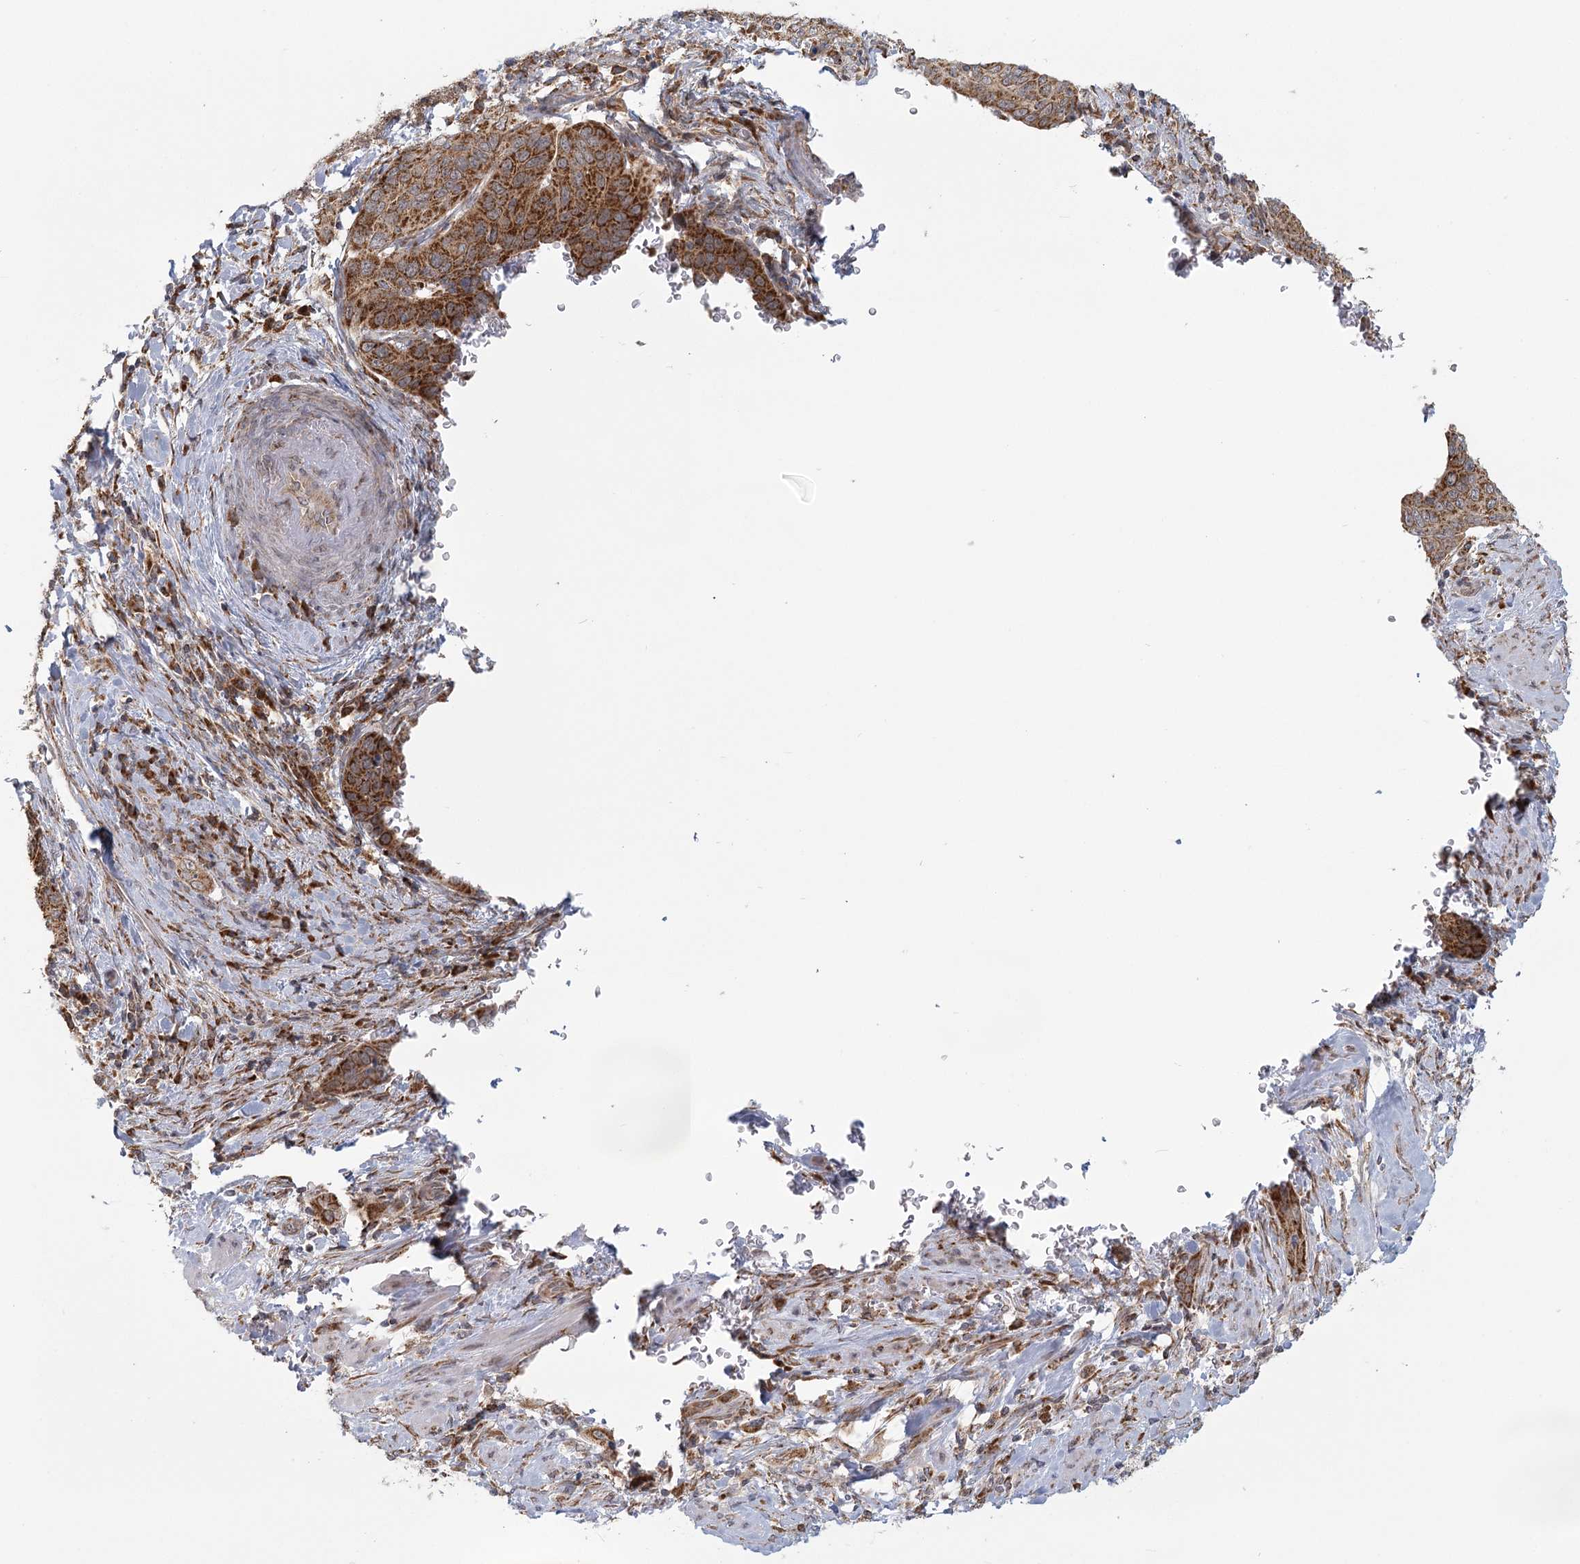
{"staining": {"intensity": "strong", "quantity": ">75%", "location": "cytoplasmic/membranous"}, "tissue": "cervical cancer", "cell_type": "Tumor cells", "image_type": "cancer", "snomed": [{"axis": "morphology", "description": "Squamous cell carcinoma, NOS"}, {"axis": "topography", "description": "Cervix"}], "caption": "Protein staining of squamous cell carcinoma (cervical) tissue displays strong cytoplasmic/membranous expression in approximately >75% of tumor cells. (Stains: DAB in brown, nuclei in blue, Microscopy: brightfield microscopy at high magnification).", "gene": "LACTB", "patient": {"sex": "female", "age": 60}}